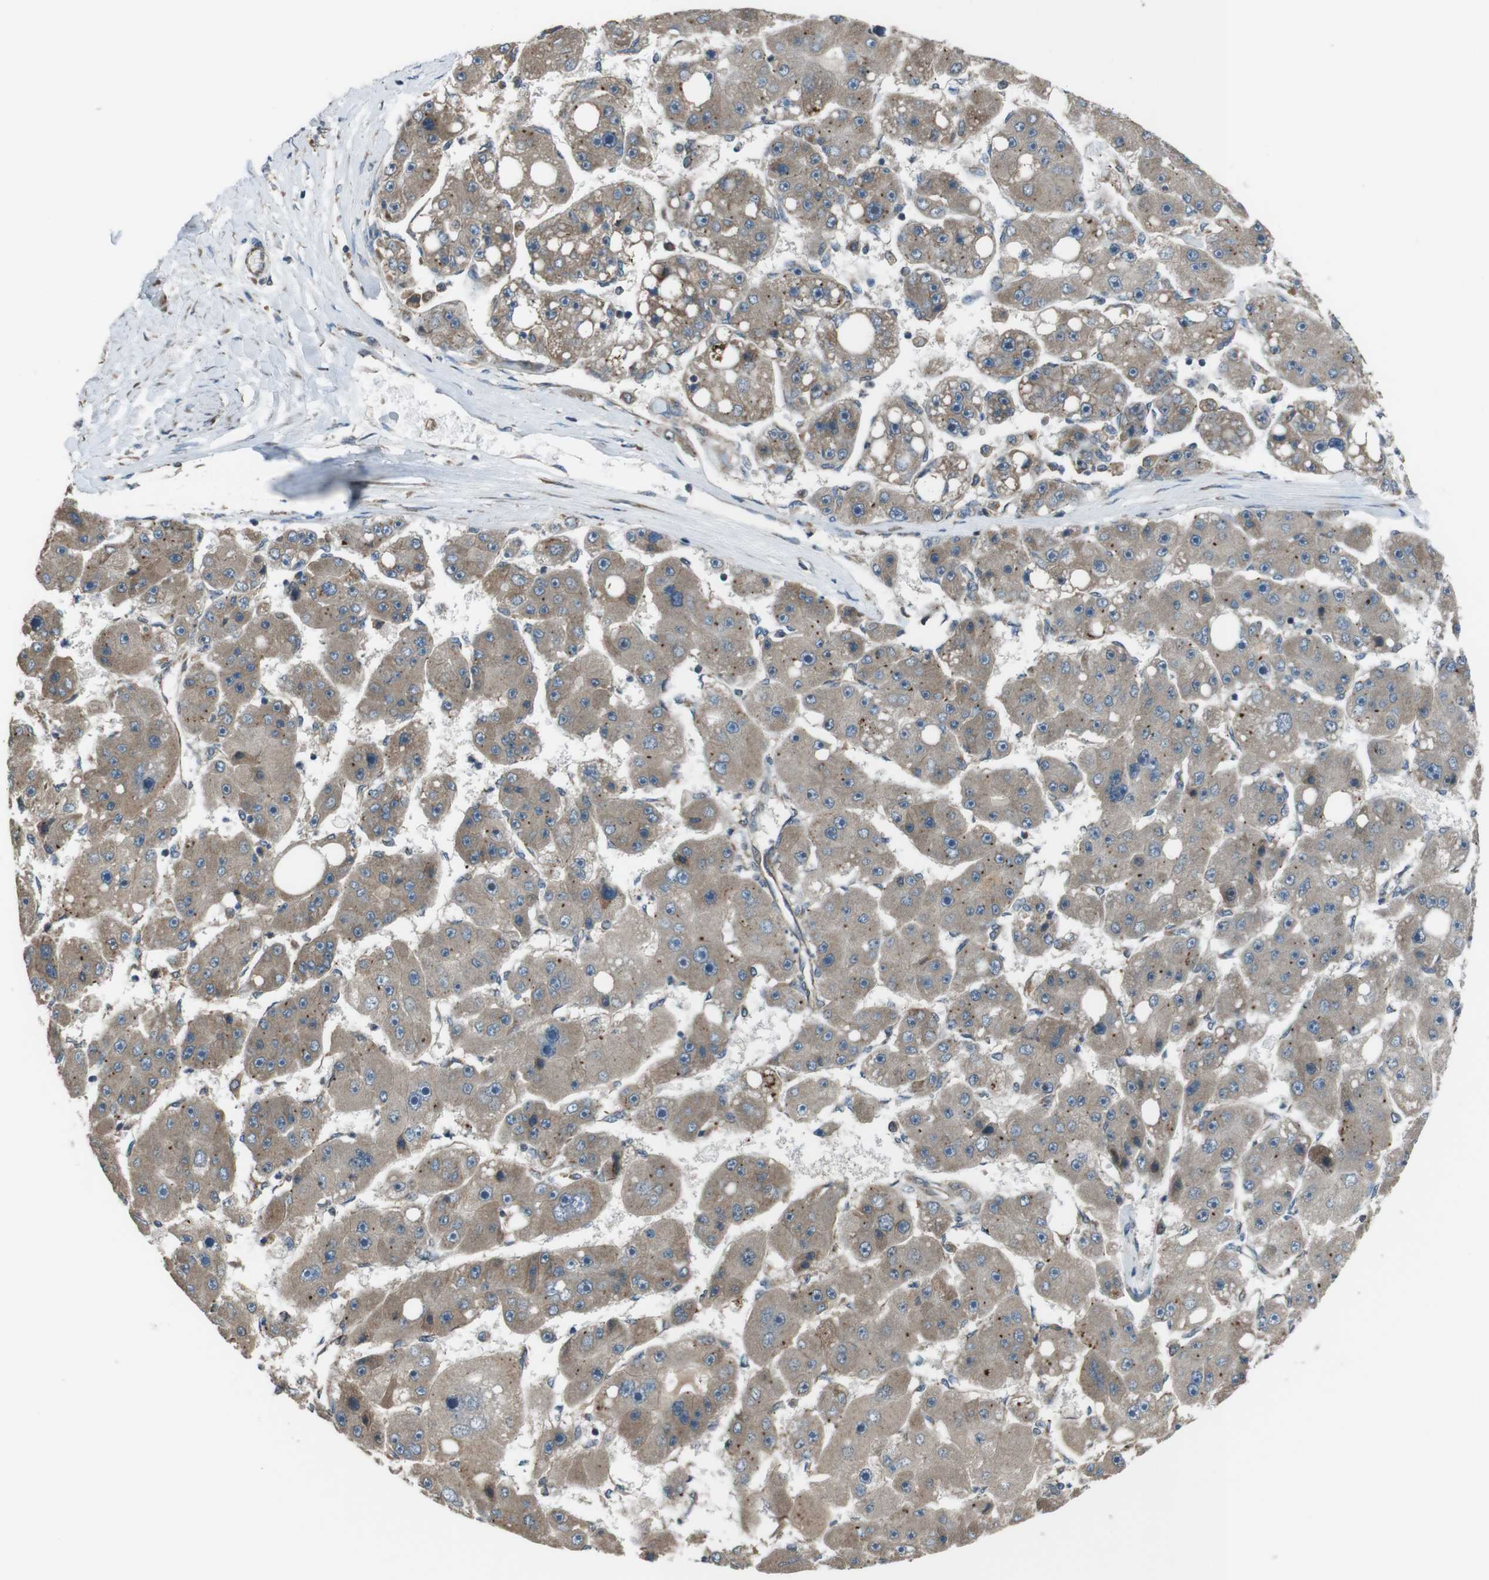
{"staining": {"intensity": "weak", "quantity": ">75%", "location": "cytoplasmic/membranous"}, "tissue": "liver cancer", "cell_type": "Tumor cells", "image_type": "cancer", "snomed": [{"axis": "morphology", "description": "Carcinoma, Hepatocellular, NOS"}, {"axis": "topography", "description": "Liver"}], "caption": "A brown stain highlights weak cytoplasmic/membranous expression of a protein in hepatocellular carcinoma (liver) tumor cells.", "gene": "GIMAP8", "patient": {"sex": "female", "age": 61}}